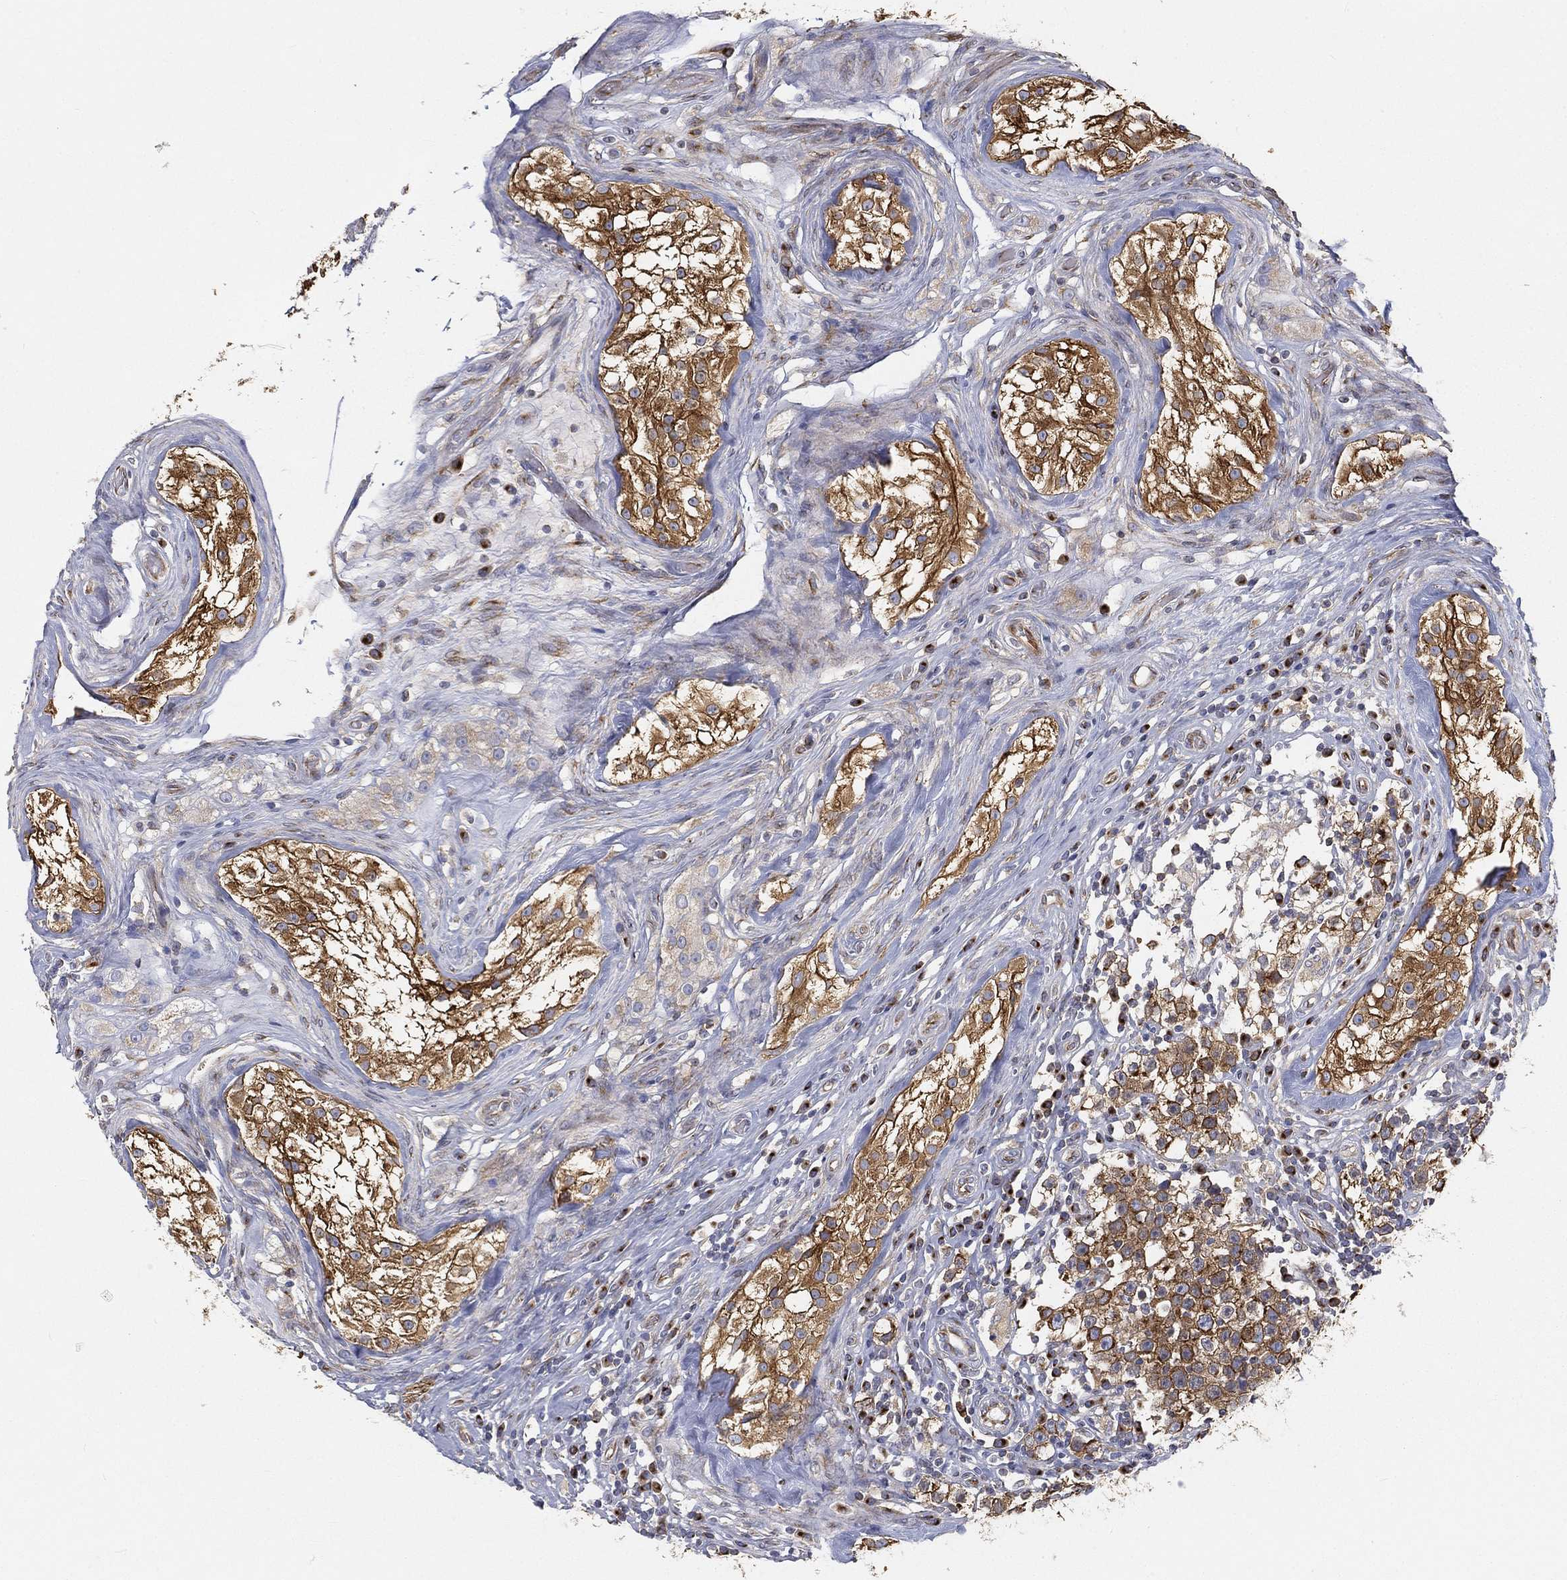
{"staining": {"intensity": "strong", "quantity": ">75%", "location": "cytoplasmic/membranous"}, "tissue": "testis cancer", "cell_type": "Tumor cells", "image_type": "cancer", "snomed": [{"axis": "morphology", "description": "Seminoma, NOS"}, {"axis": "morphology", "description": "Carcinoma, Embryonal, NOS"}, {"axis": "topography", "description": "Testis"}], "caption": "Immunohistochemistry (IHC) of seminoma (testis) demonstrates high levels of strong cytoplasmic/membranous staining in approximately >75% of tumor cells.", "gene": "TMEM25", "patient": {"sex": "male", "age": 41}}